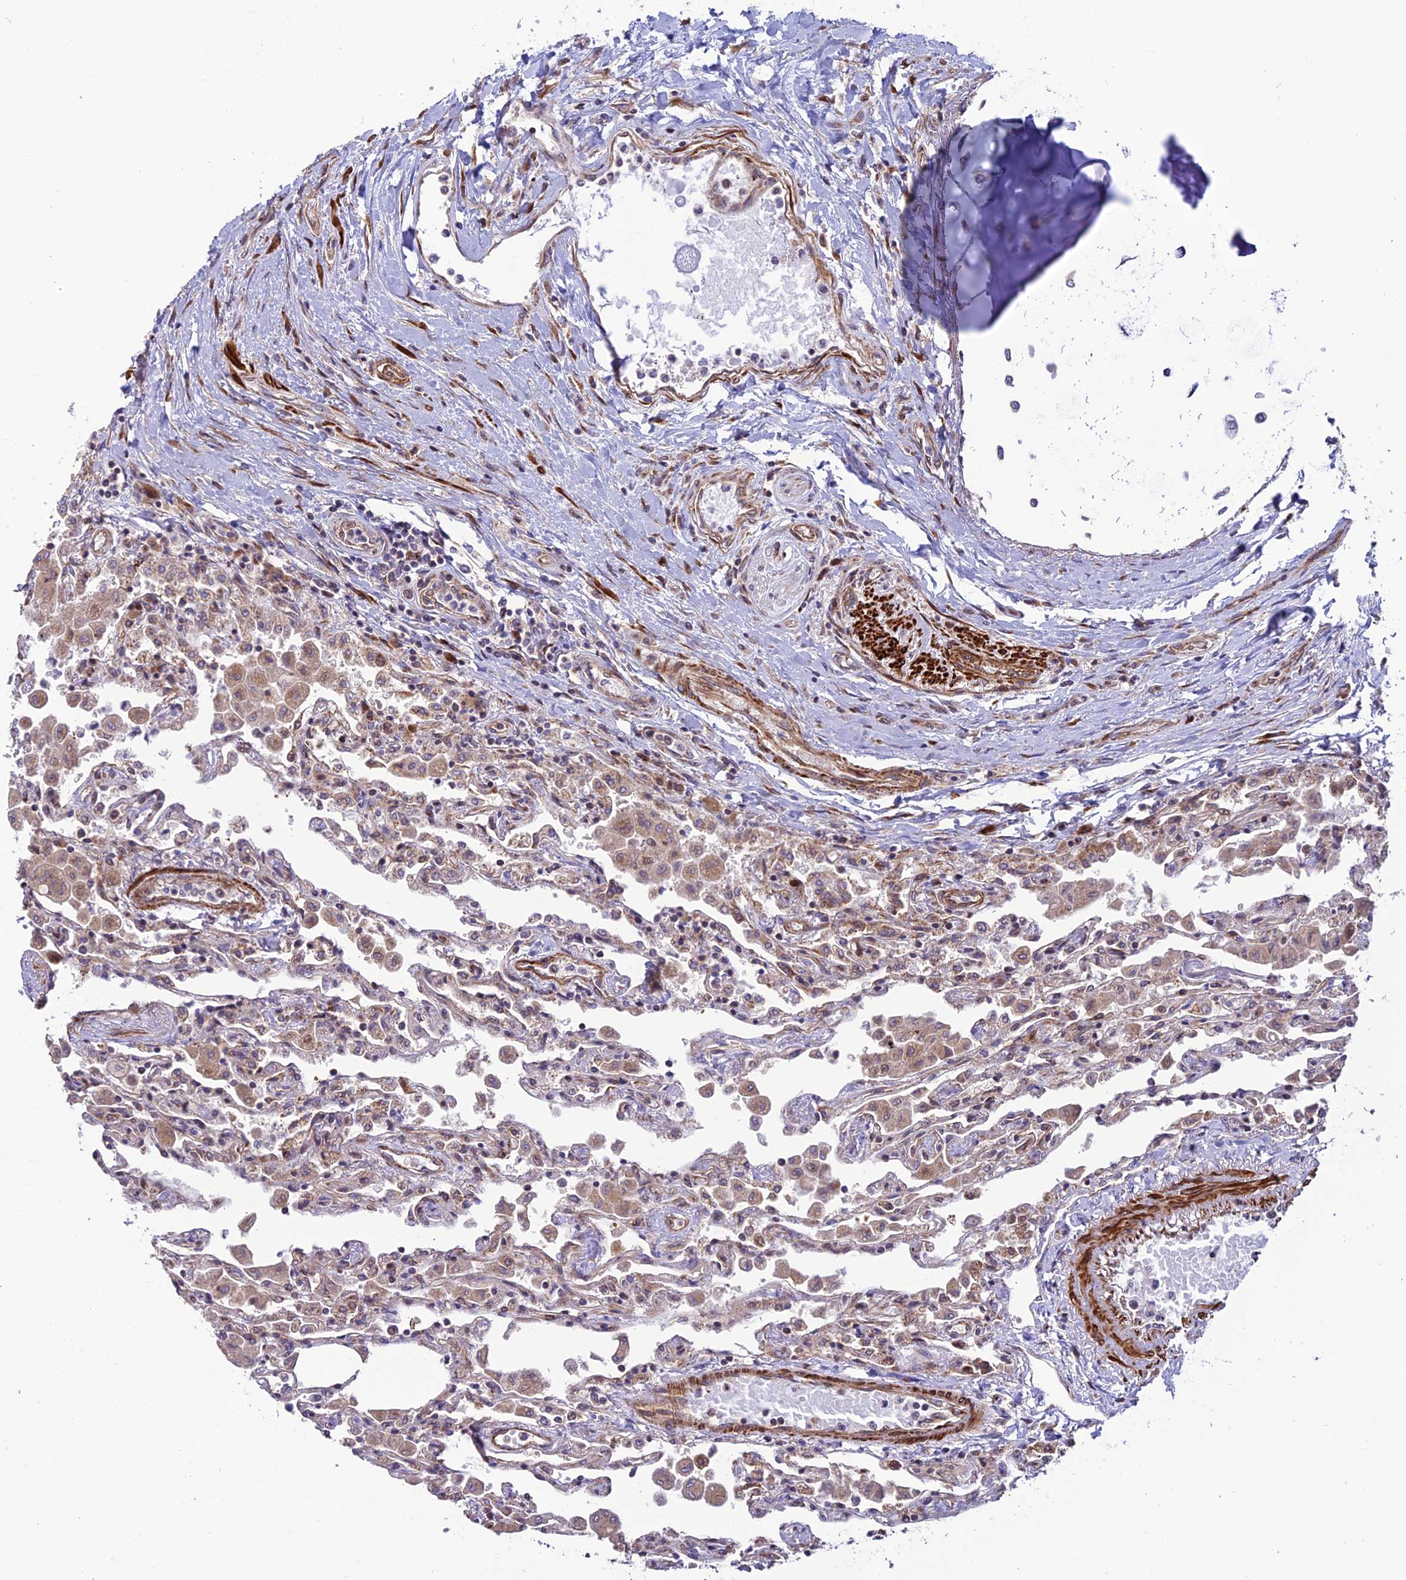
{"staining": {"intensity": "moderate", "quantity": "25%-75%", "location": "cytoplasmic/membranous"}, "tissue": "lung", "cell_type": "Alveolar cells", "image_type": "normal", "snomed": [{"axis": "morphology", "description": "Normal tissue, NOS"}, {"axis": "topography", "description": "Bronchus"}, {"axis": "topography", "description": "Lung"}], "caption": "An IHC image of benign tissue is shown. Protein staining in brown shows moderate cytoplasmic/membranous positivity in lung within alveolar cells.", "gene": "TNIP3", "patient": {"sex": "female", "age": 49}}